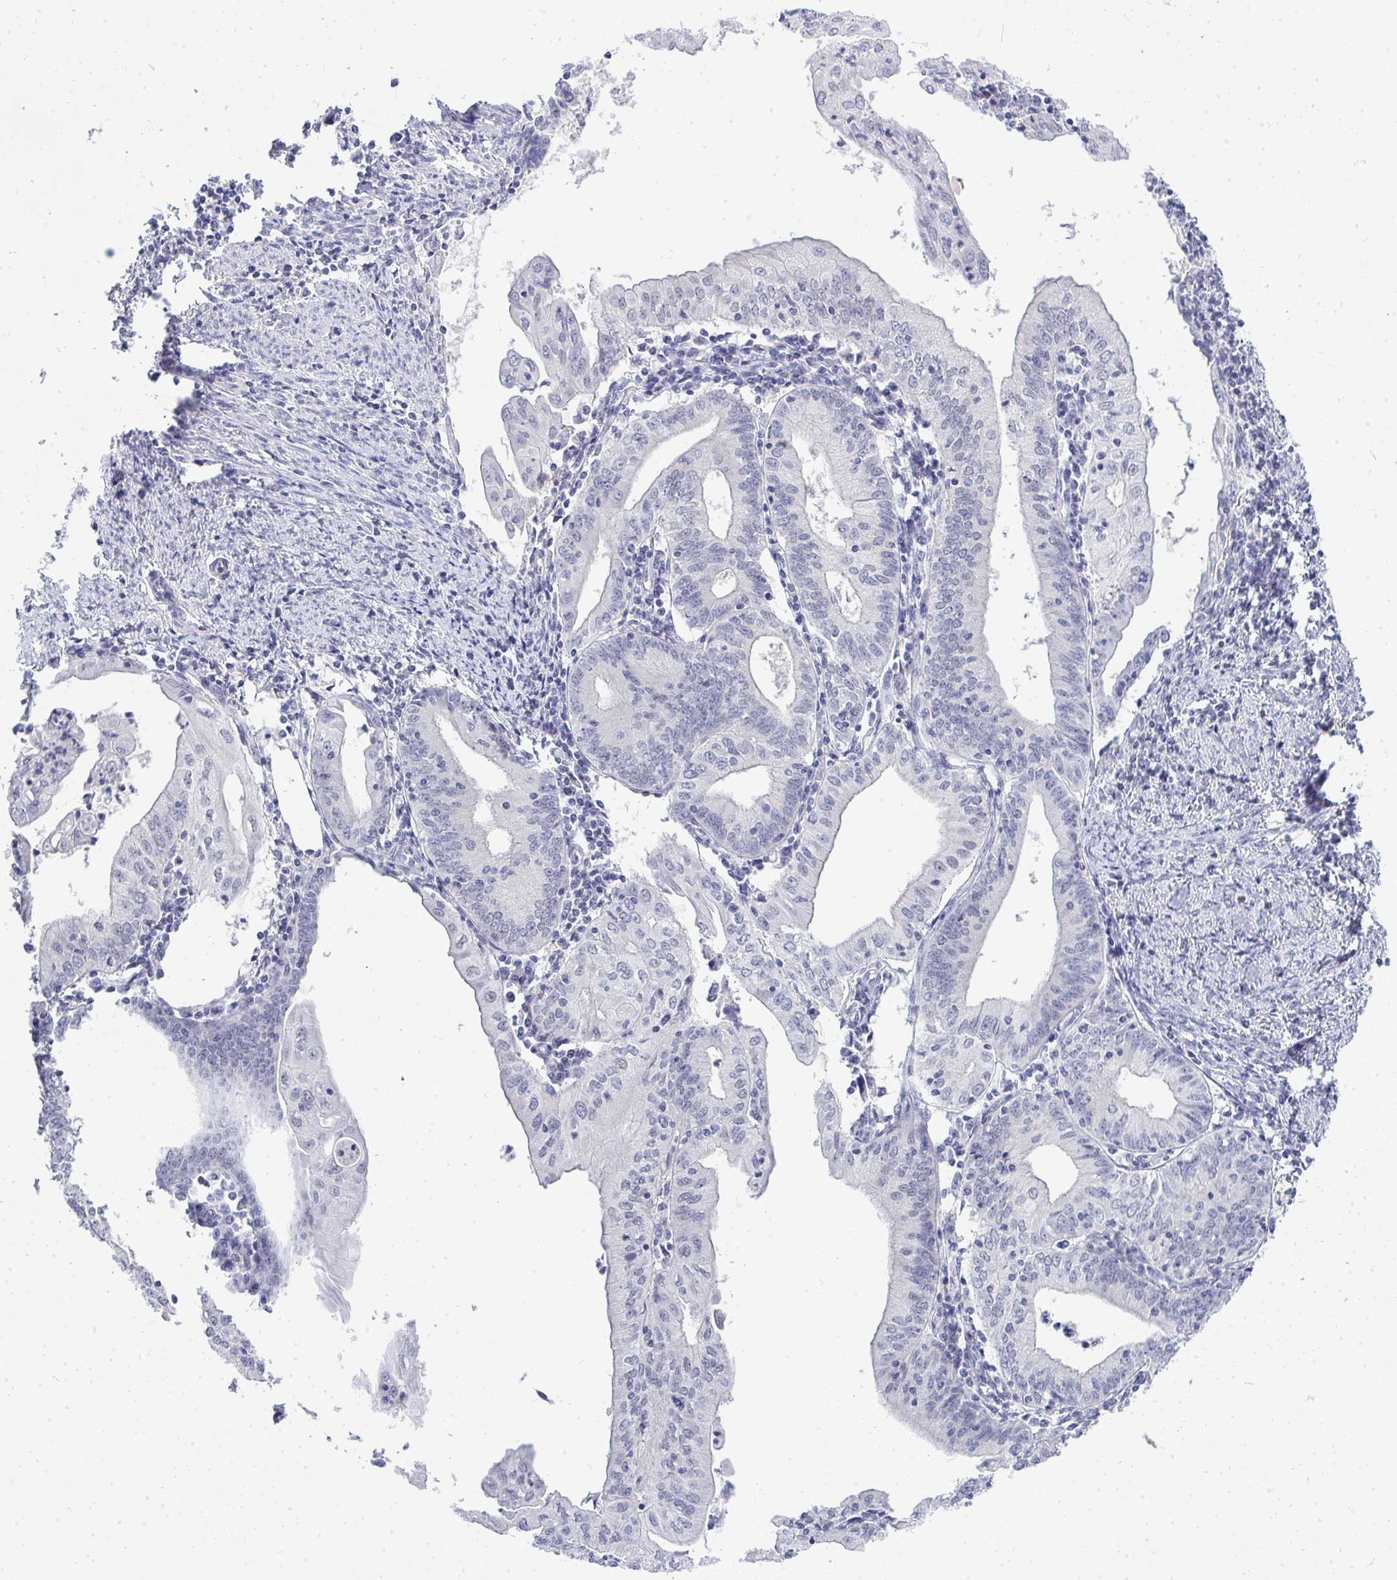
{"staining": {"intensity": "negative", "quantity": "none", "location": "none"}, "tissue": "endometrial cancer", "cell_type": "Tumor cells", "image_type": "cancer", "snomed": [{"axis": "morphology", "description": "Adenocarcinoma, NOS"}, {"axis": "topography", "description": "Endometrium"}], "caption": "Immunohistochemistry (IHC) micrograph of adenocarcinoma (endometrial) stained for a protein (brown), which exhibits no positivity in tumor cells.", "gene": "TMEM82", "patient": {"sex": "female", "age": 60}}